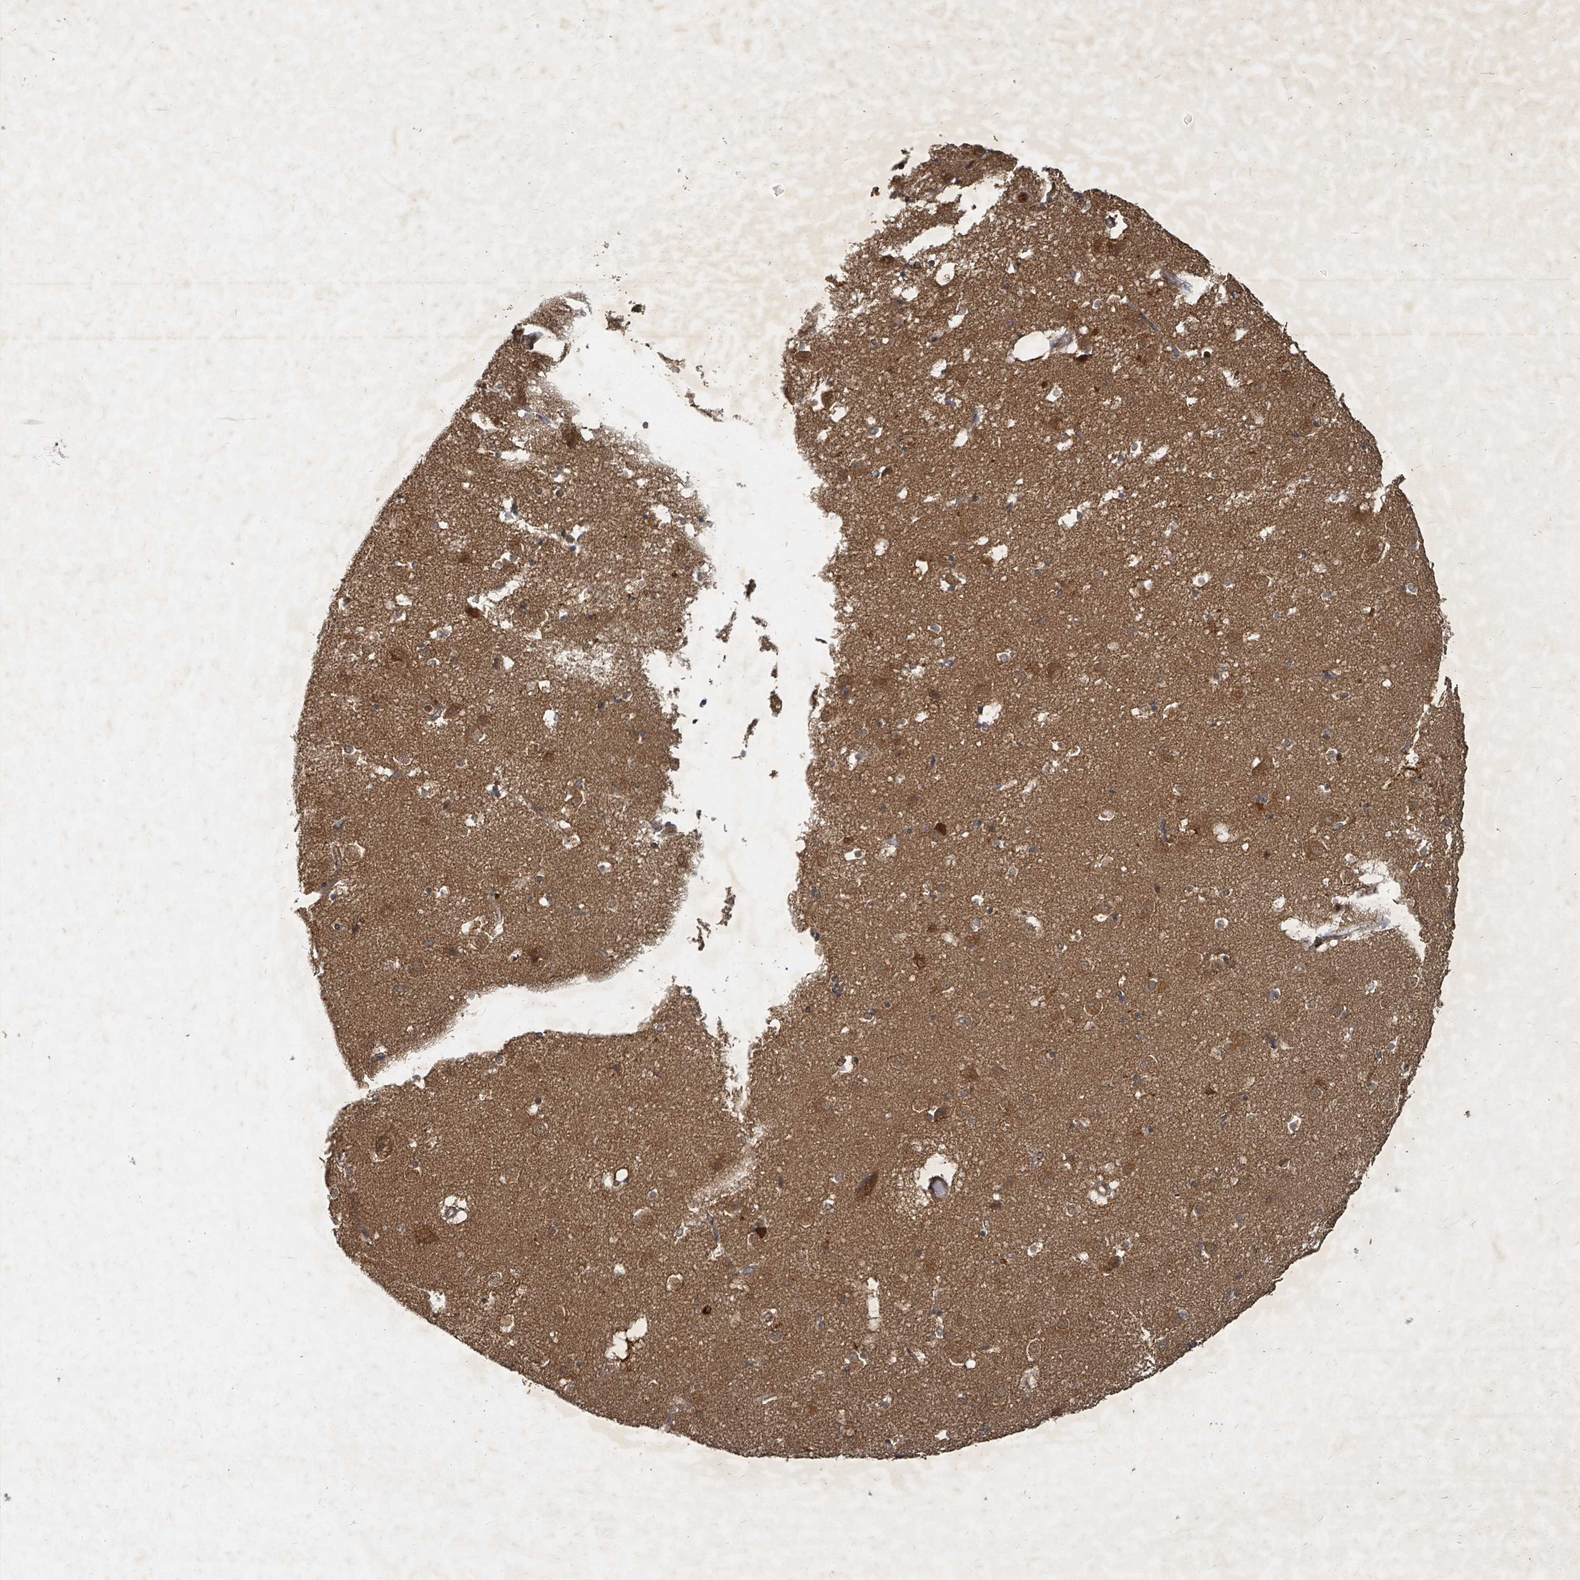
{"staining": {"intensity": "moderate", "quantity": "25%-75%", "location": "cytoplasmic/membranous,nuclear"}, "tissue": "caudate", "cell_type": "Glial cells", "image_type": "normal", "snomed": [{"axis": "morphology", "description": "Normal tissue, NOS"}, {"axis": "topography", "description": "Lateral ventricle wall"}], "caption": "Brown immunohistochemical staining in normal caudate demonstrates moderate cytoplasmic/membranous,nuclear staining in about 25%-75% of glial cells.", "gene": "KDM4E", "patient": {"sex": "male", "age": 70}}